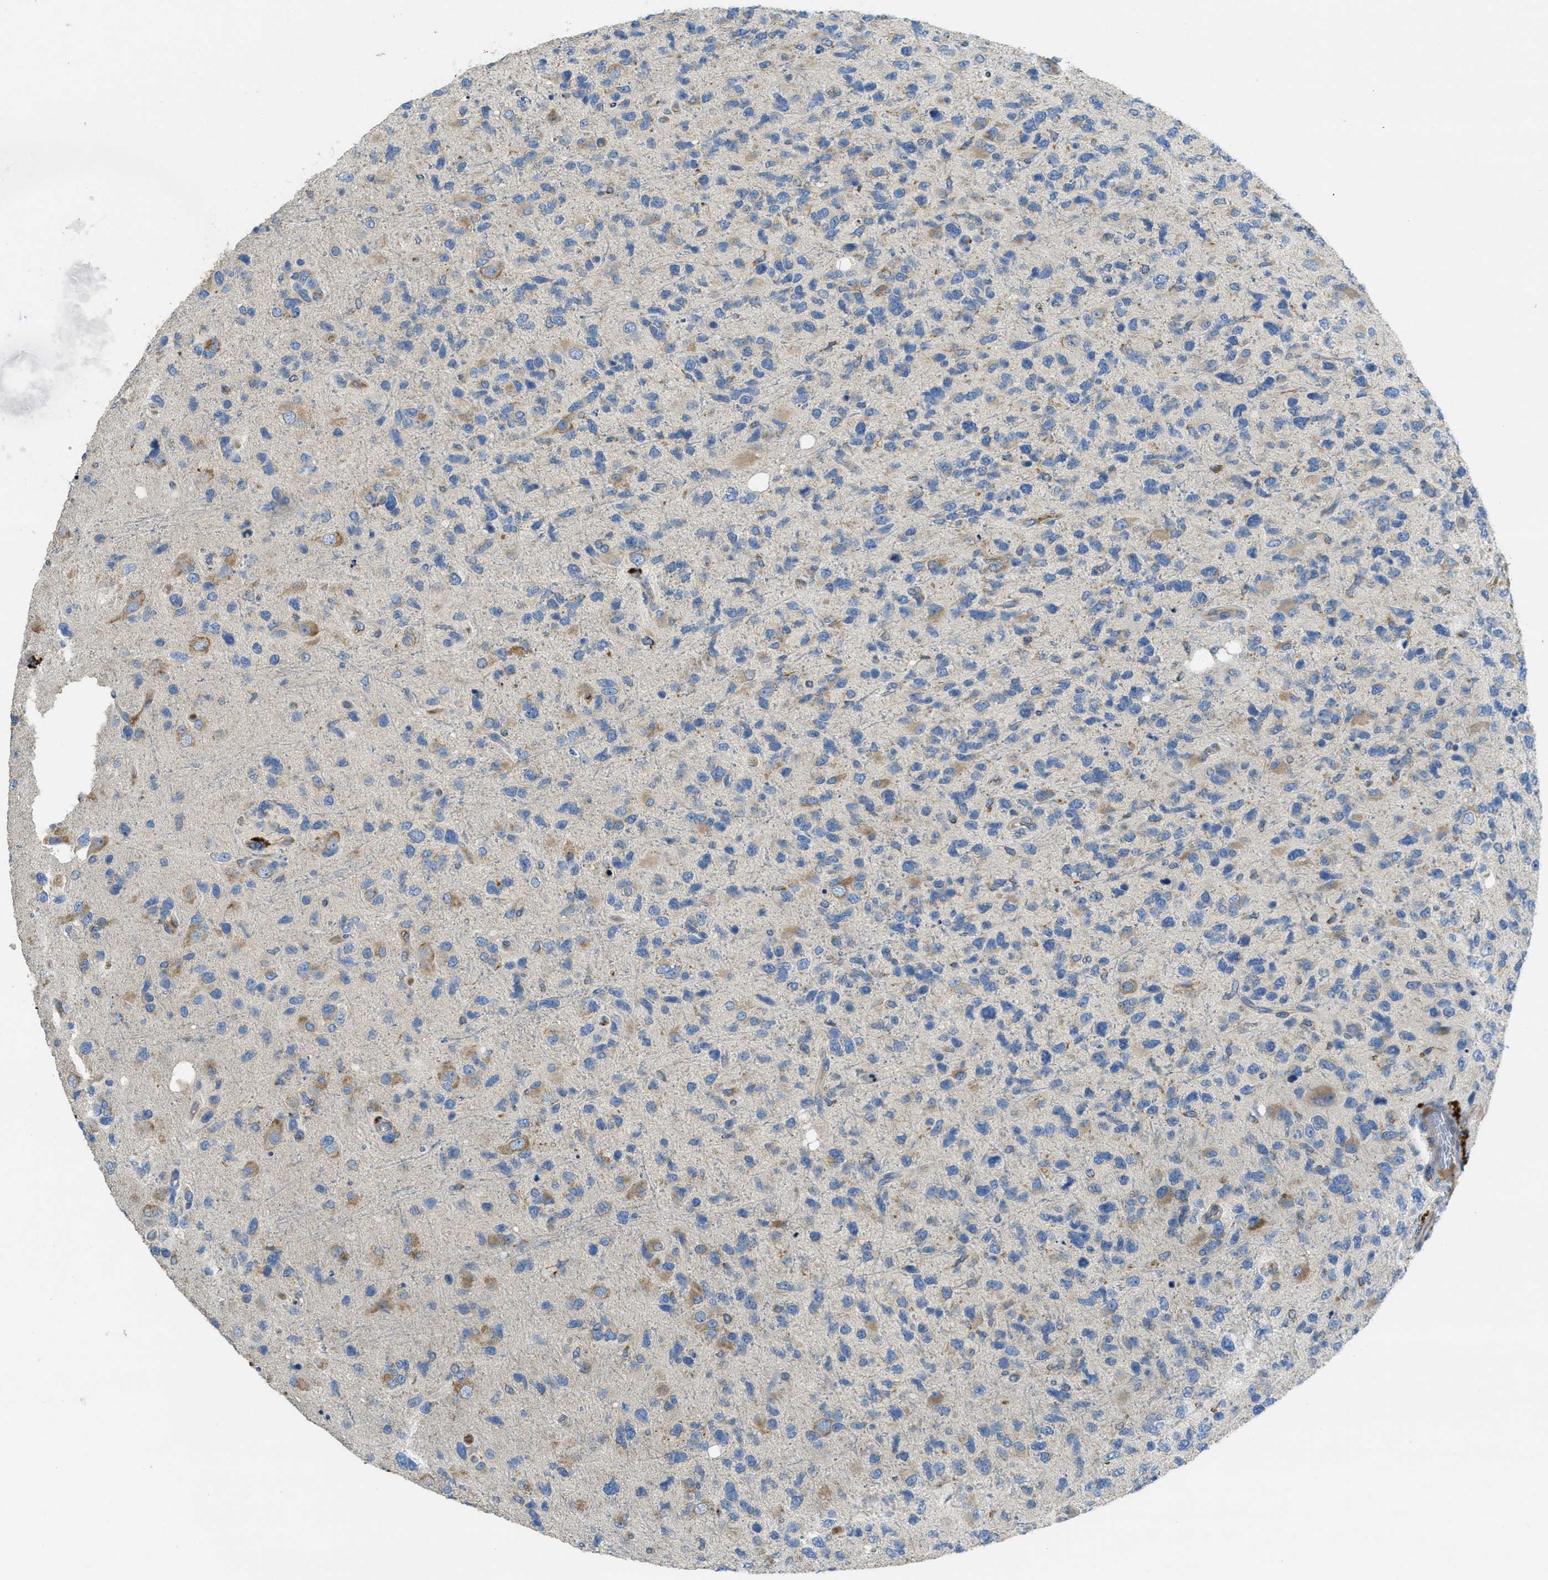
{"staining": {"intensity": "moderate", "quantity": "<25%", "location": "cytoplasmic/membranous"}, "tissue": "glioma", "cell_type": "Tumor cells", "image_type": "cancer", "snomed": [{"axis": "morphology", "description": "Glioma, malignant, High grade"}, {"axis": "topography", "description": "Brain"}], "caption": "An image showing moderate cytoplasmic/membranous positivity in approximately <25% of tumor cells in malignant glioma (high-grade), as visualized by brown immunohistochemical staining.", "gene": "SSR1", "patient": {"sex": "female", "age": 58}}